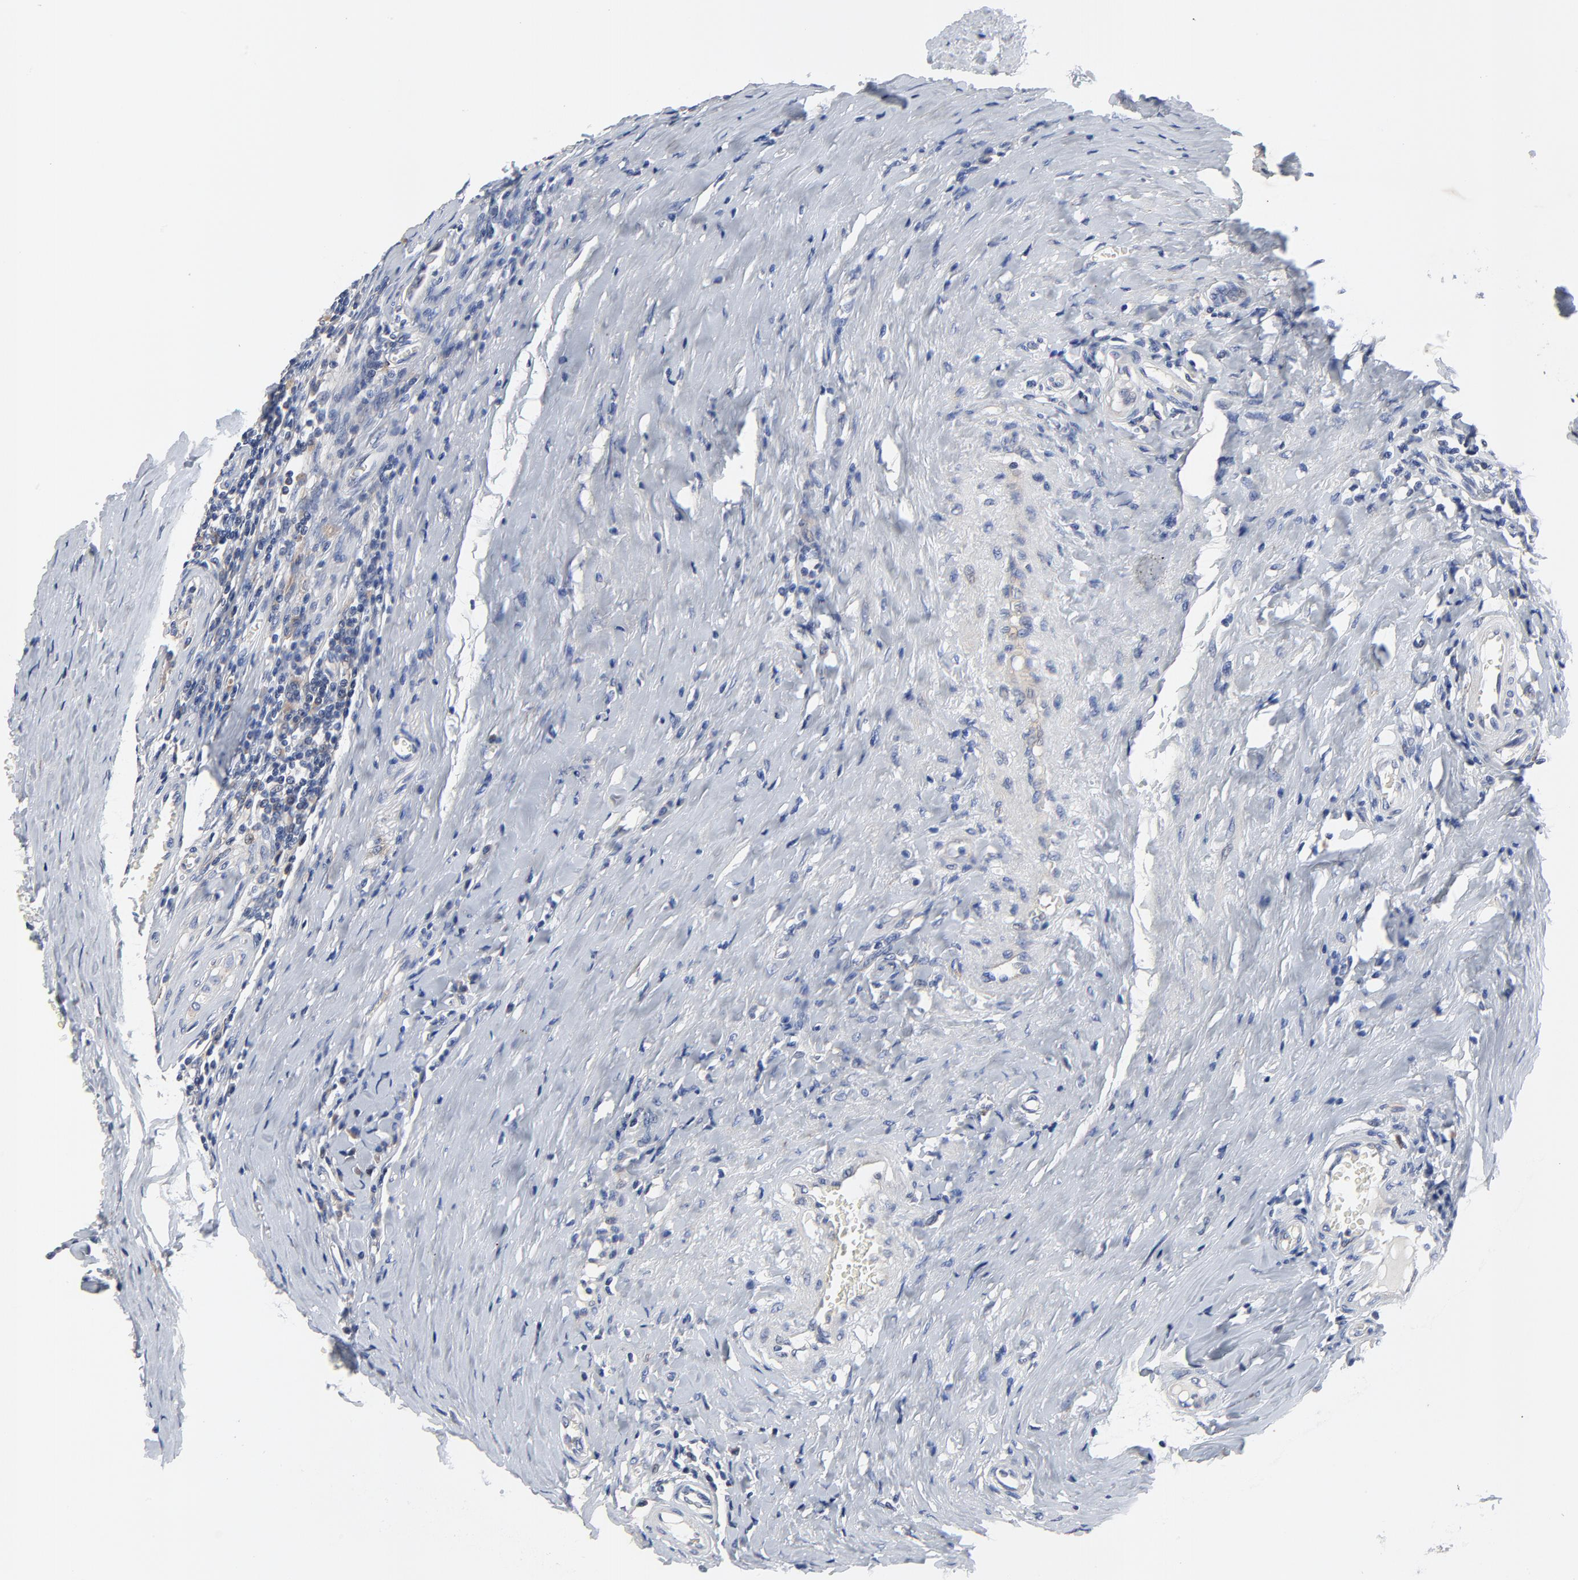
{"staining": {"intensity": "negative", "quantity": "none", "location": "none"}, "tissue": "testis cancer", "cell_type": "Tumor cells", "image_type": "cancer", "snomed": [{"axis": "morphology", "description": "Seminoma, NOS"}, {"axis": "topography", "description": "Testis"}], "caption": "This is an IHC image of seminoma (testis). There is no staining in tumor cells.", "gene": "VAV2", "patient": {"sex": "male", "age": 24}}